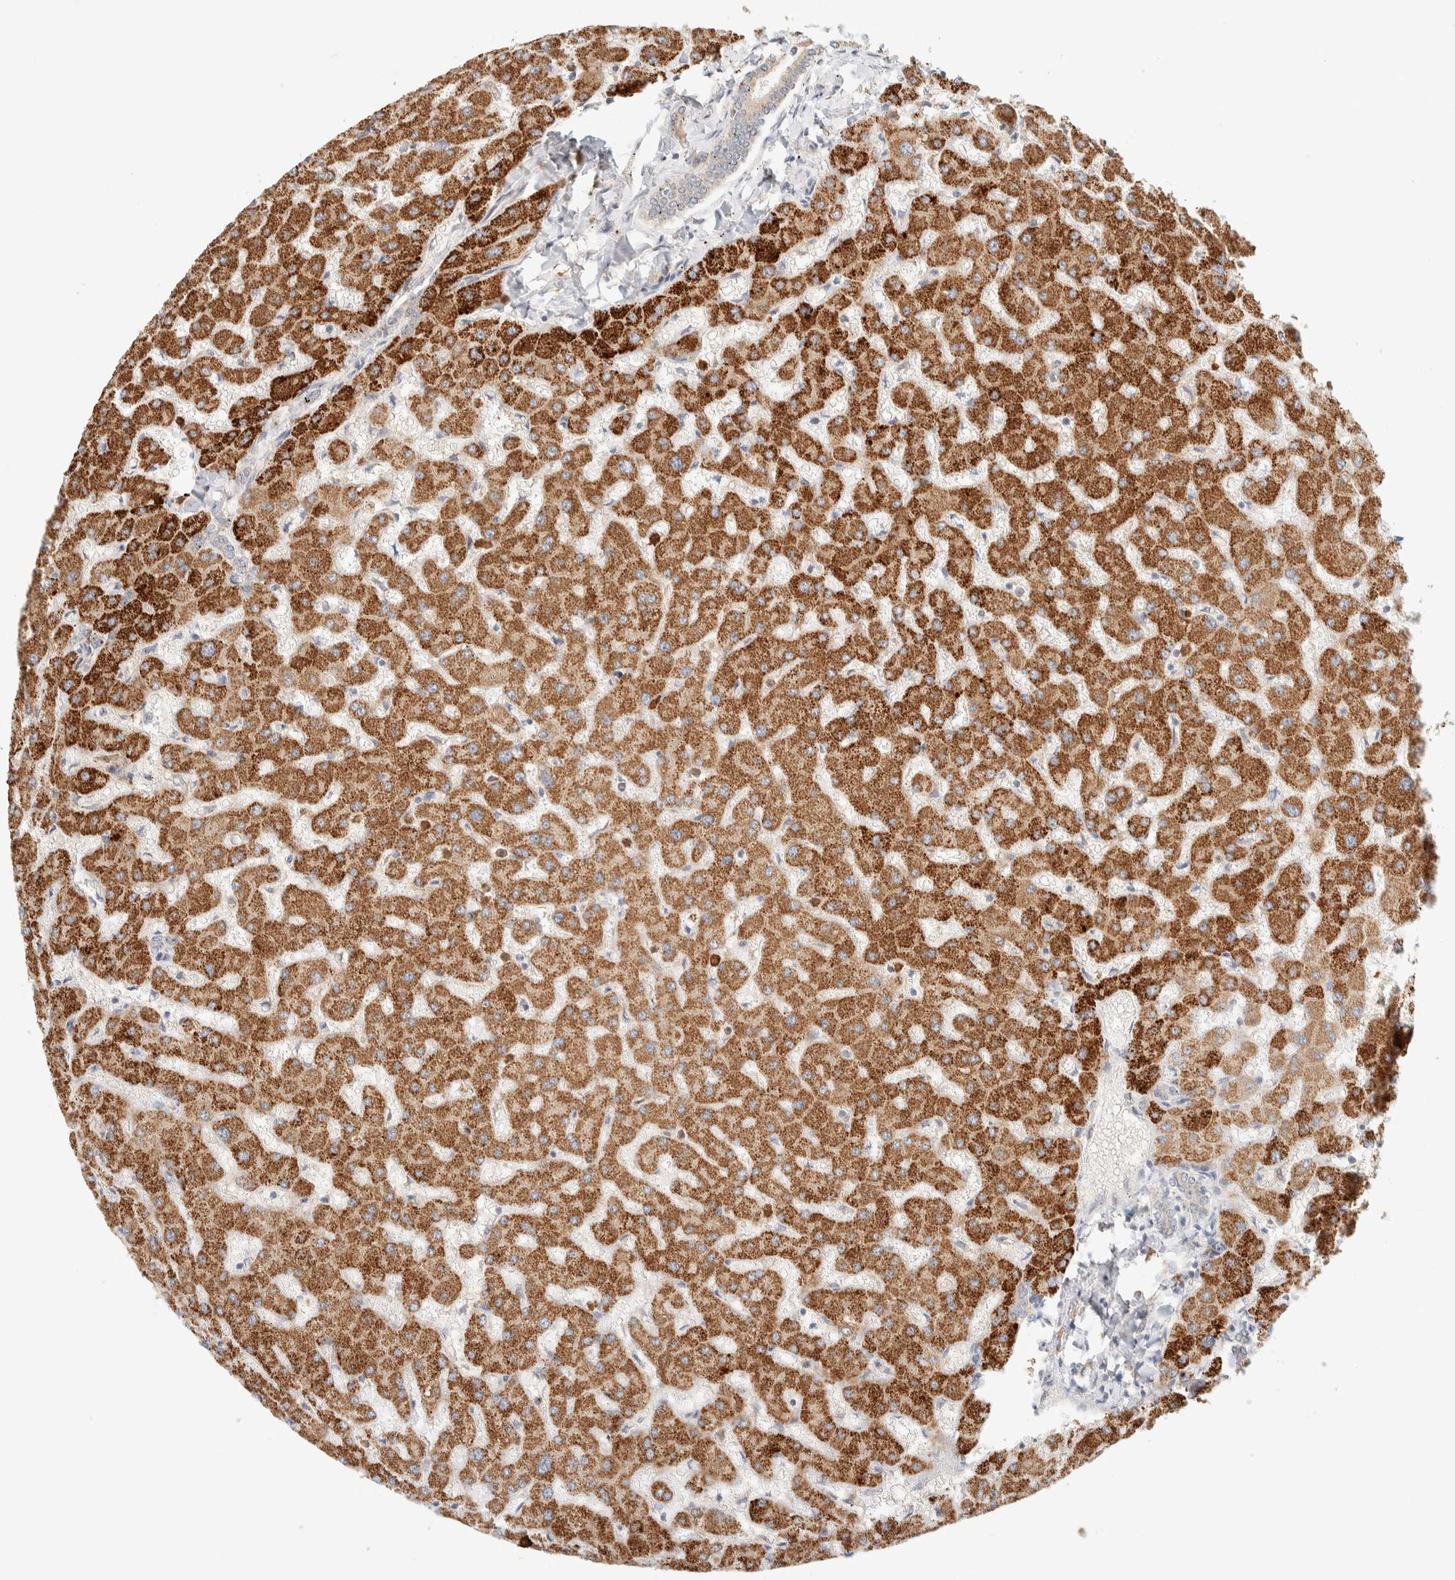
{"staining": {"intensity": "weak", "quantity": "<25%", "location": "cytoplasmic/membranous"}, "tissue": "liver", "cell_type": "Cholangiocytes", "image_type": "normal", "snomed": [{"axis": "morphology", "description": "Normal tissue, NOS"}, {"axis": "topography", "description": "Liver"}], "caption": "Cholangiocytes show no significant staining in benign liver. Brightfield microscopy of IHC stained with DAB (3,3'-diaminobenzidine) (brown) and hematoxylin (blue), captured at high magnification.", "gene": "TTC3", "patient": {"sex": "female", "age": 63}}